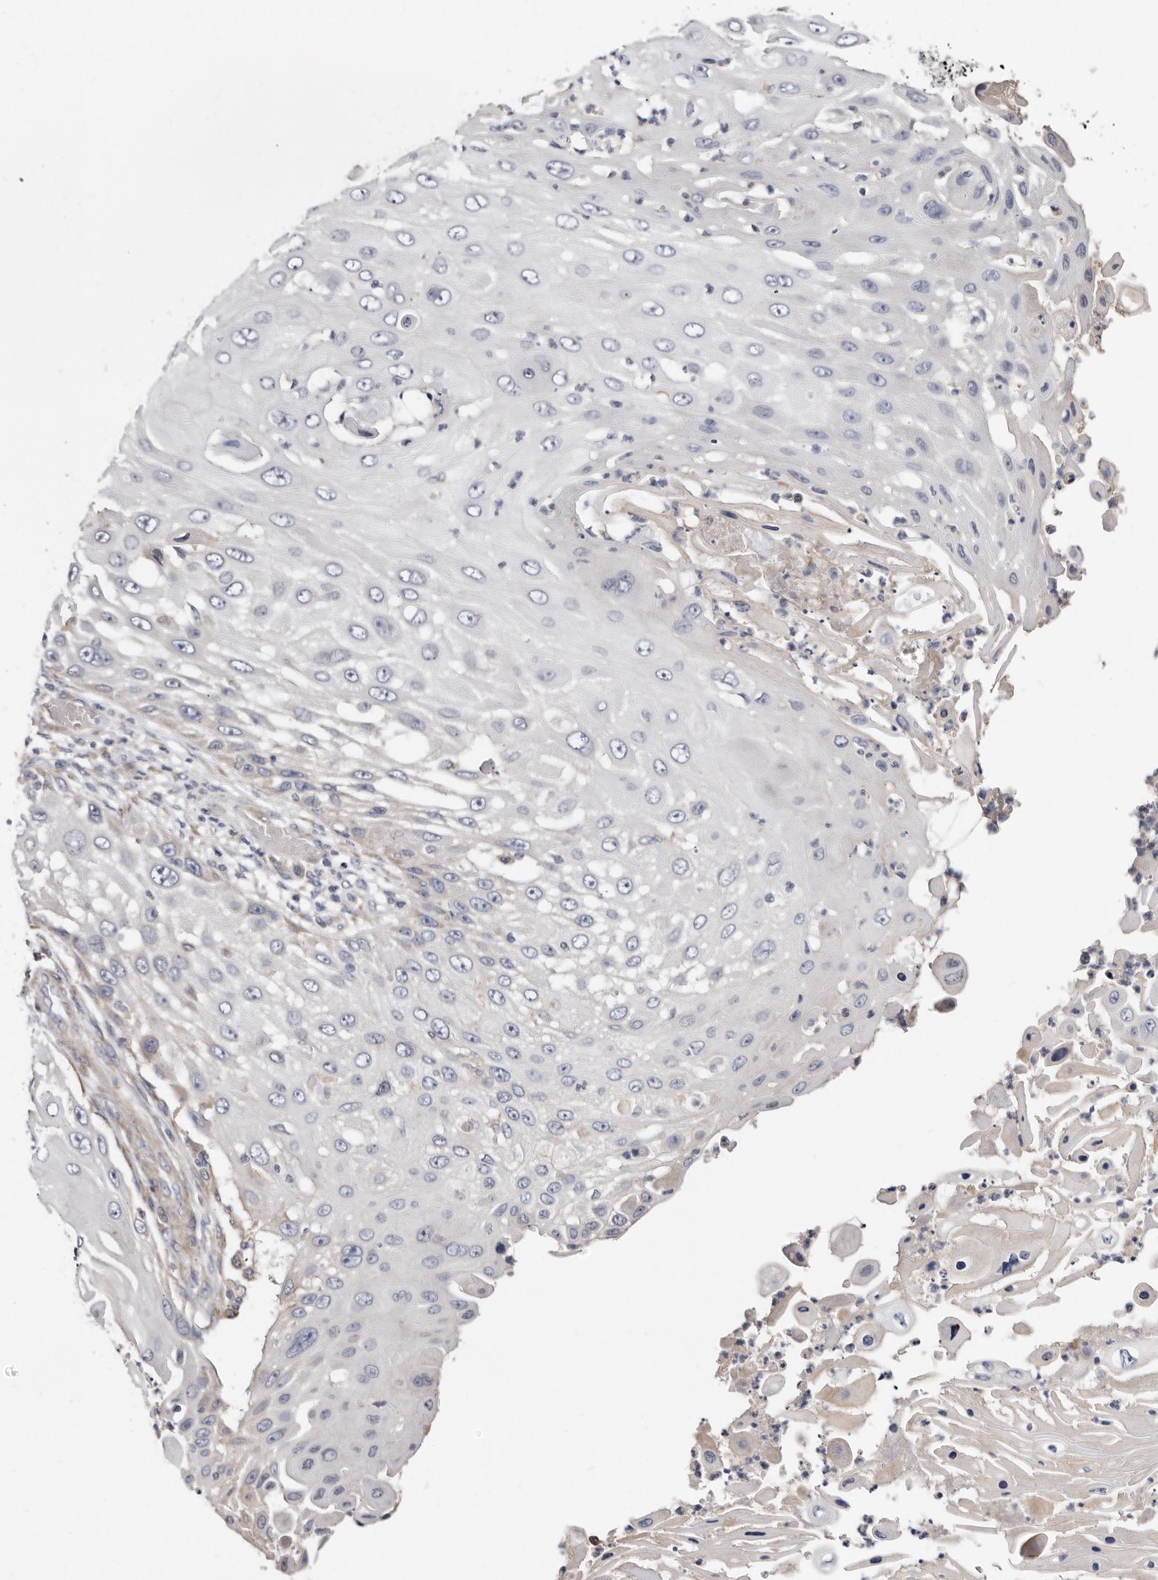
{"staining": {"intensity": "negative", "quantity": "none", "location": "none"}, "tissue": "skin cancer", "cell_type": "Tumor cells", "image_type": "cancer", "snomed": [{"axis": "morphology", "description": "Squamous cell carcinoma, NOS"}, {"axis": "topography", "description": "Skin"}], "caption": "Immunohistochemistry of skin squamous cell carcinoma demonstrates no positivity in tumor cells.", "gene": "ASIC5", "patient": {"sex": "female", "age": 44}}